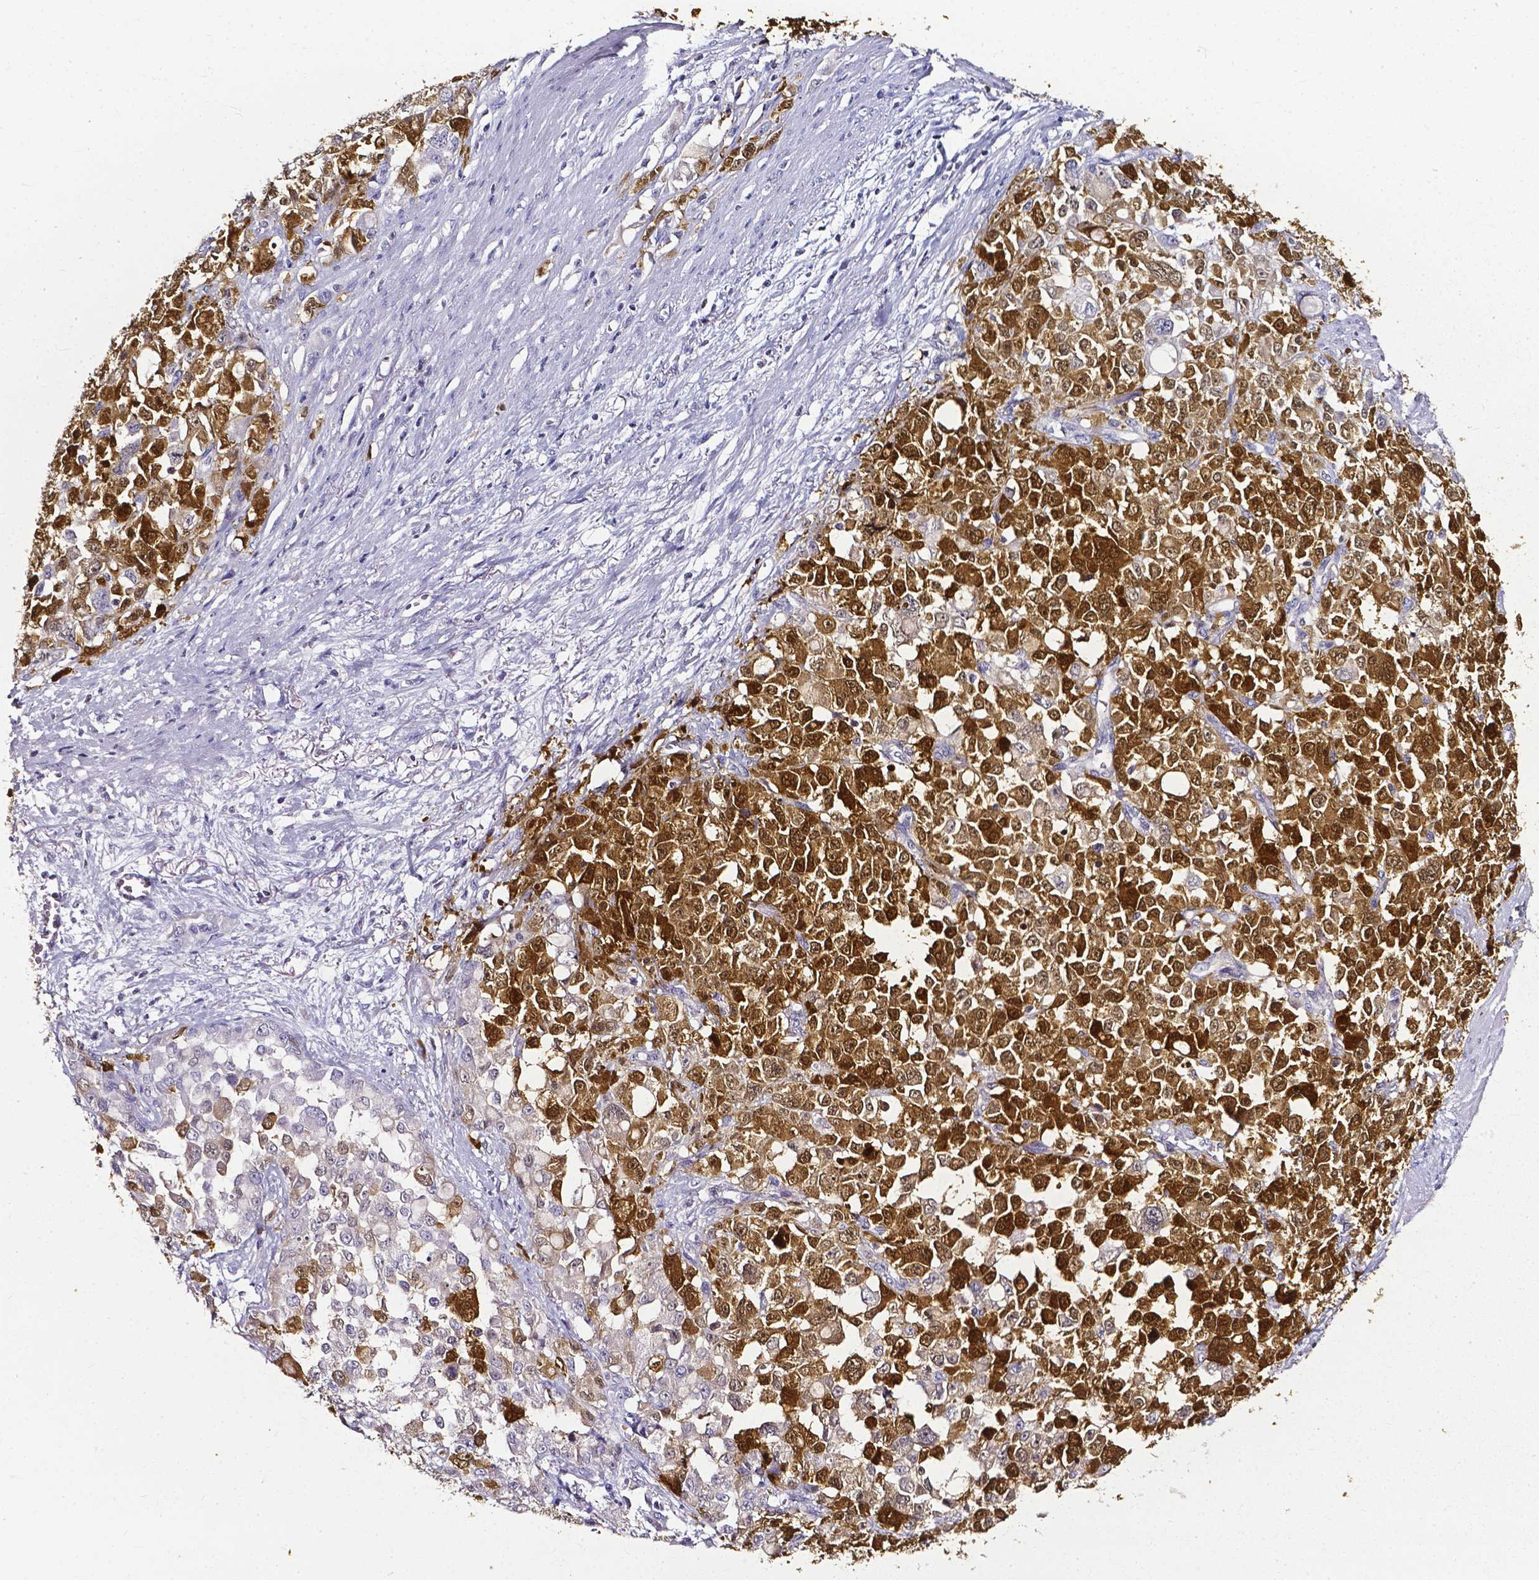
{"staining": {"intensity": "moderate", "quantity": ">75%", "location": "cytoplasmic/membranous,nuclear"}, "tissue": "stomach cancer", "cell_type": "Tumor cells", "image_type": "cancer", "snomed": [{"axis": "morphology", "description": "Adenocarcinoma, NOS"}, {"axis": "topography", "description": "Stomach"}], "caption": "Stomach cancer stained for a protein exhibits moderate cytoplasmic/membranous and nuclear positivity in tumor cells. (DAB IHC with brightfield microscopy, high magnification).", "gene": "AKR1B10", "patient": {"sex": "female", "age": 76}}